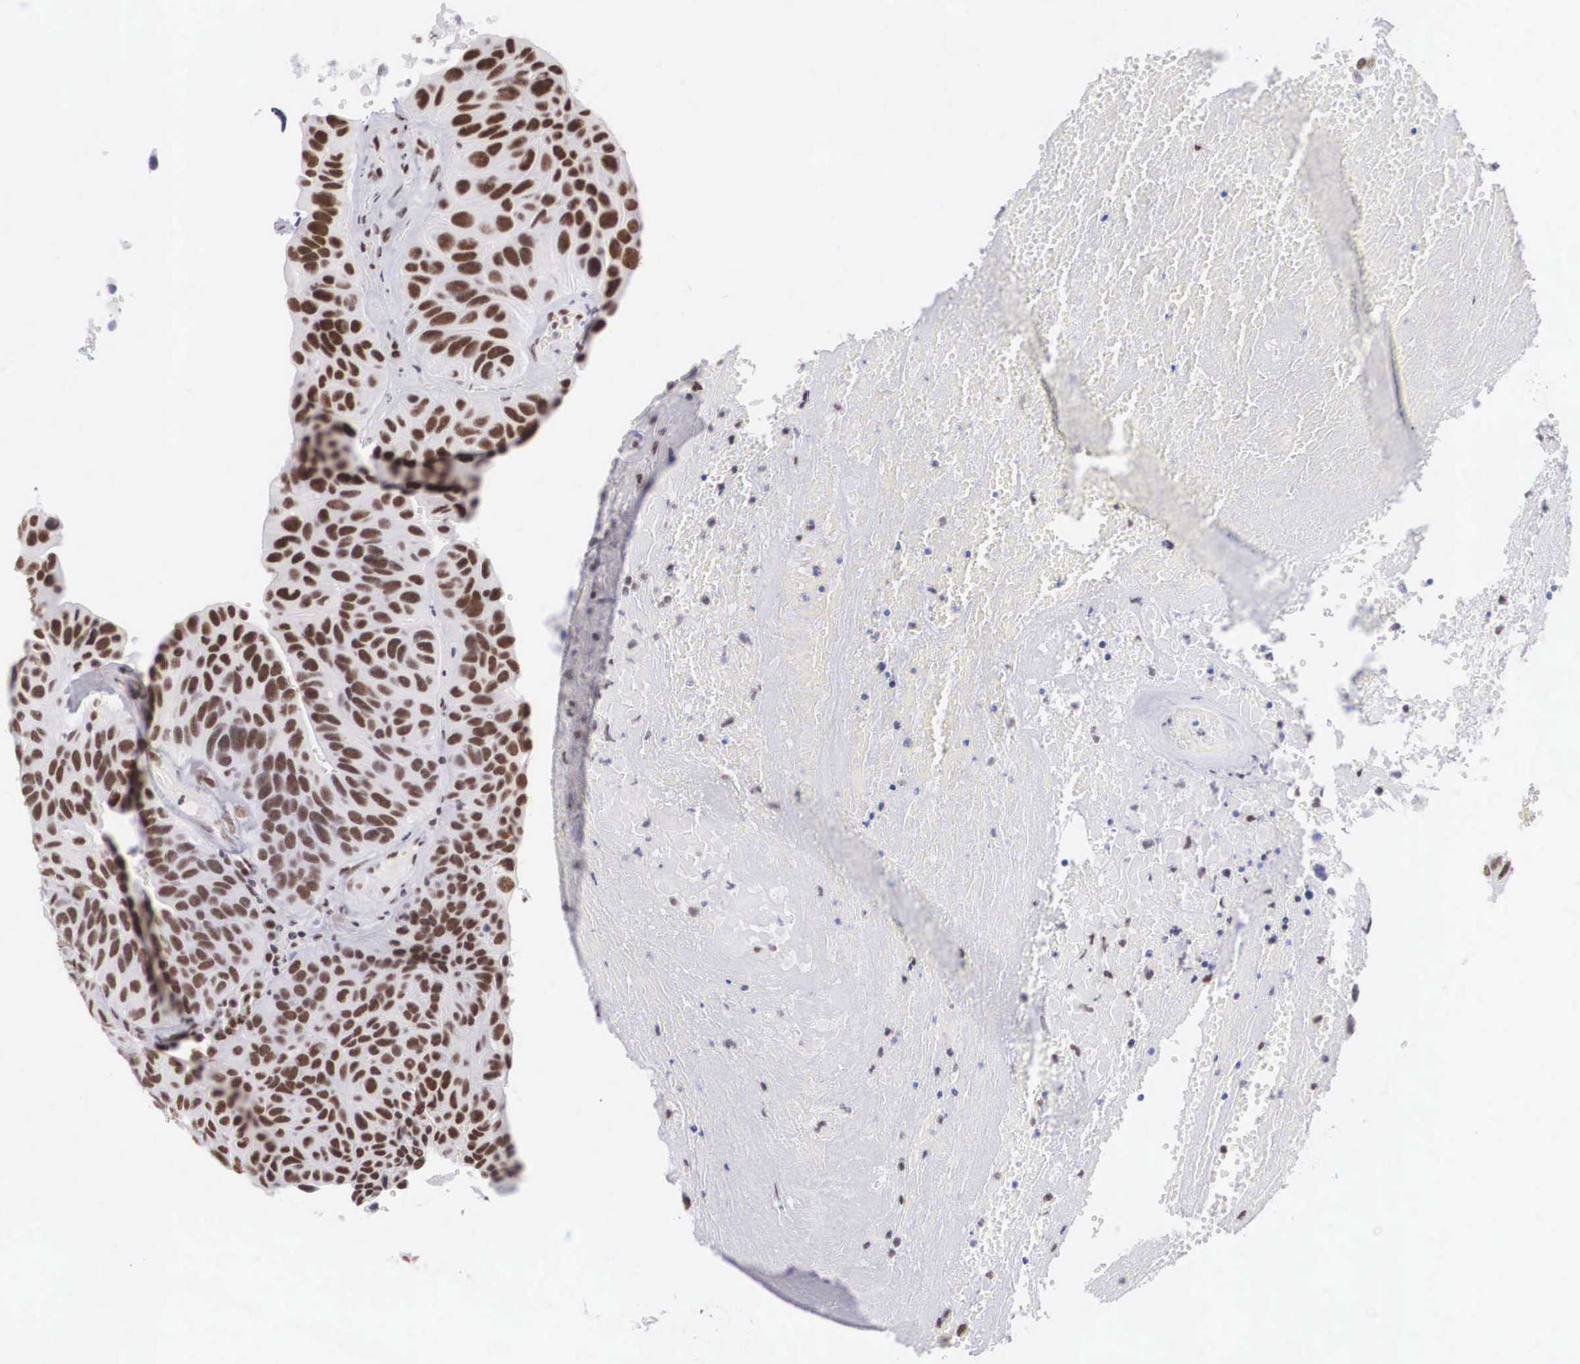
{"staining": {"intensity": "strong", "quantity": ">75%", "location": "nuclear"}, "tissue": "urothelial cancer", "cell_type": "Tumor cells", "image_type": "cancer", "snomed": [{"axis": "morphology", "description": "Urothelial carcinoma, High grade"}, {"axis": "topography", "description": "Urinary bladder"}], "caption": "Immunohistochemistry (IHC) image of neoplastic tissue: human urothelial cancer stained using IHC shows high levels of strong protein expression localized specifically in the nuclear of tumor cells, appearing as a nuclear brown color.", "gene": "CSTF2", "patient": {"sex": "male", "age": 66}}